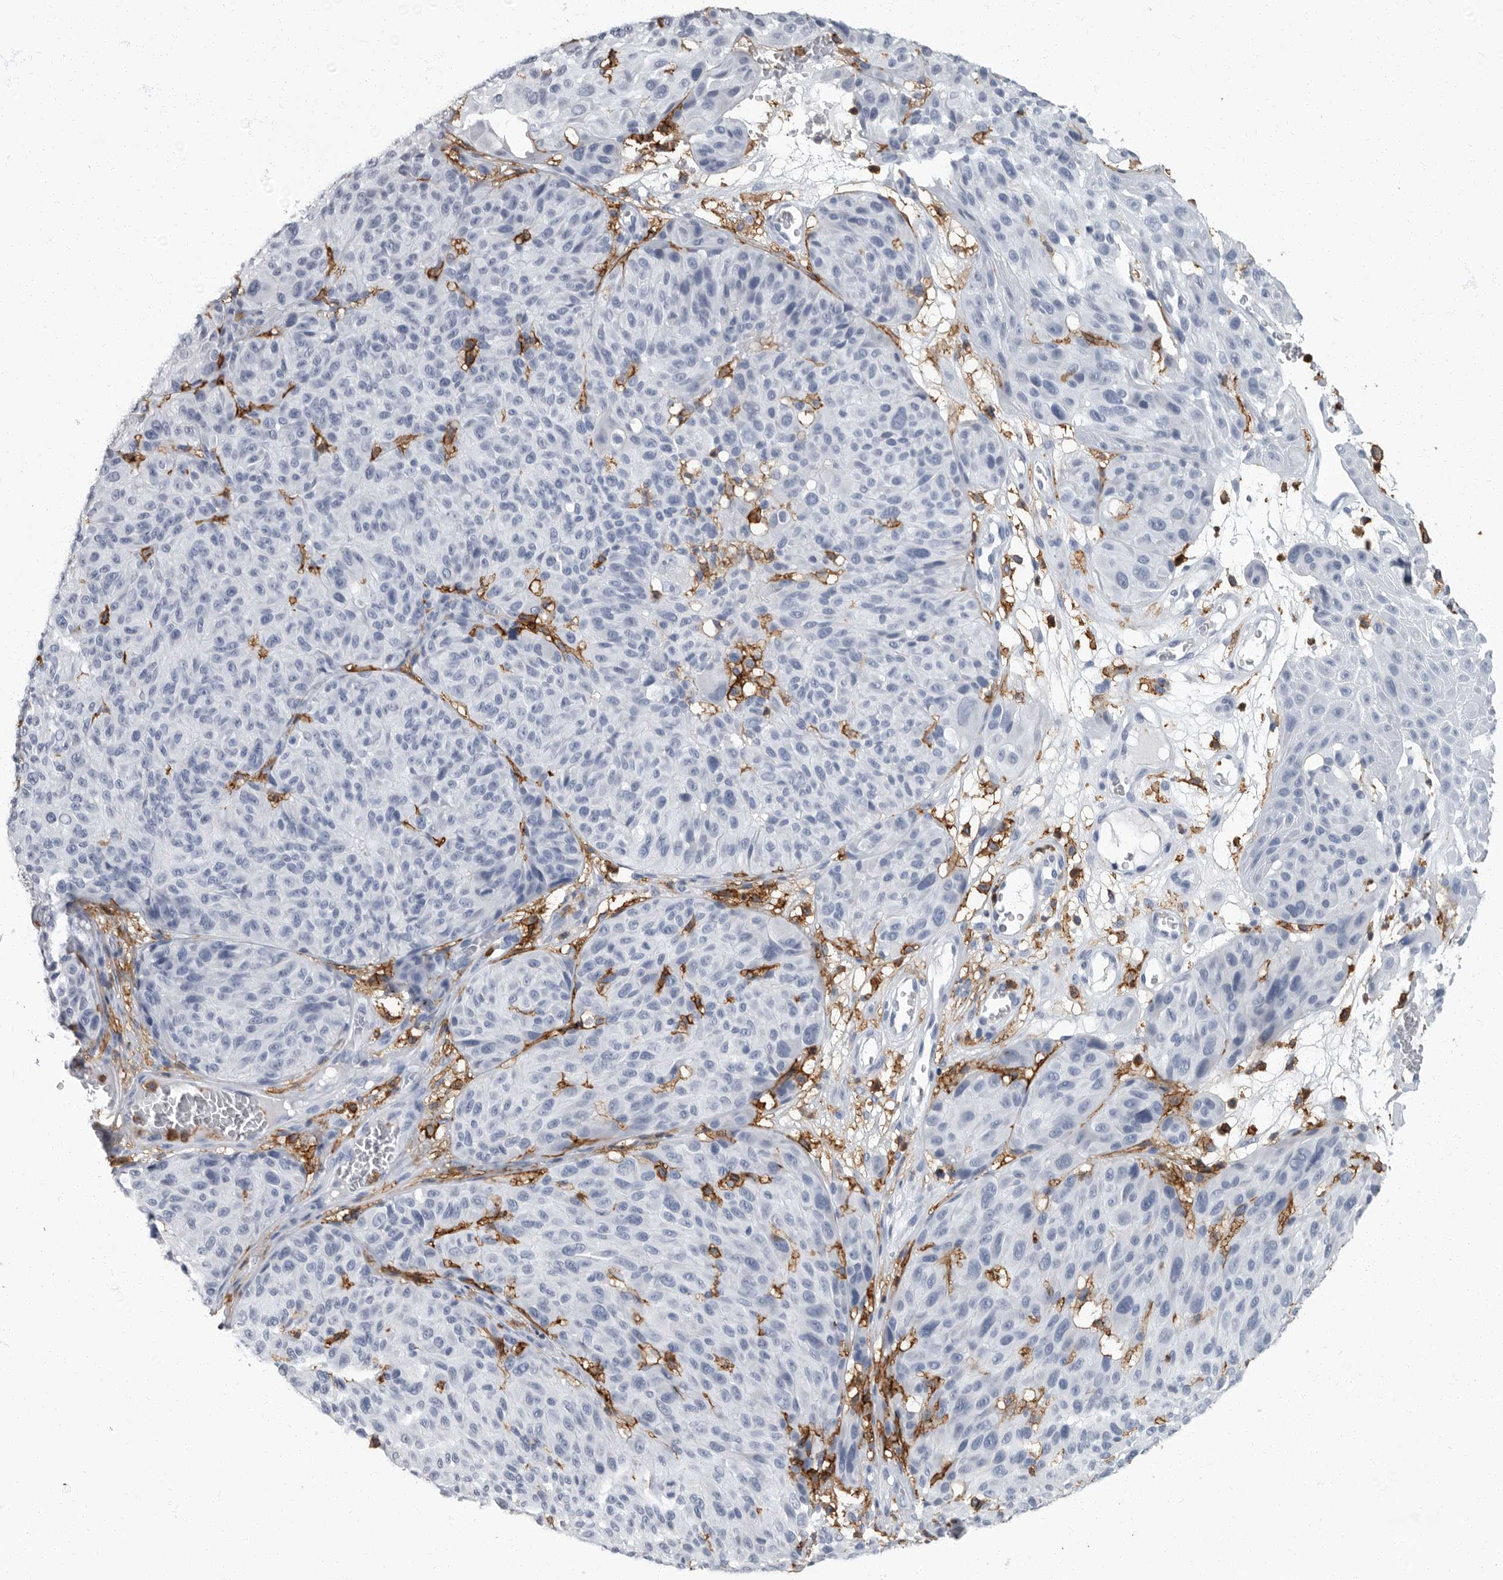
{"staining": {"intensity": "negative", "quantity": "none", "location": "none"}, "tissue": "melanoma", "cell_type": "Tumor cells", "image_type": "cancer", "snomed": [{"axis": "morphology", "description": "Malignant melanoma, NOS"}, {"axis": "topography", "description": "Skin"}], "caption": "This is an immunohistochemistry (IHC) photomicrograph of human malignant melanoma. There is no expression in tumor cells.", "gene": "FCER1G", "patient": {"sex": "male", "age": 83}}